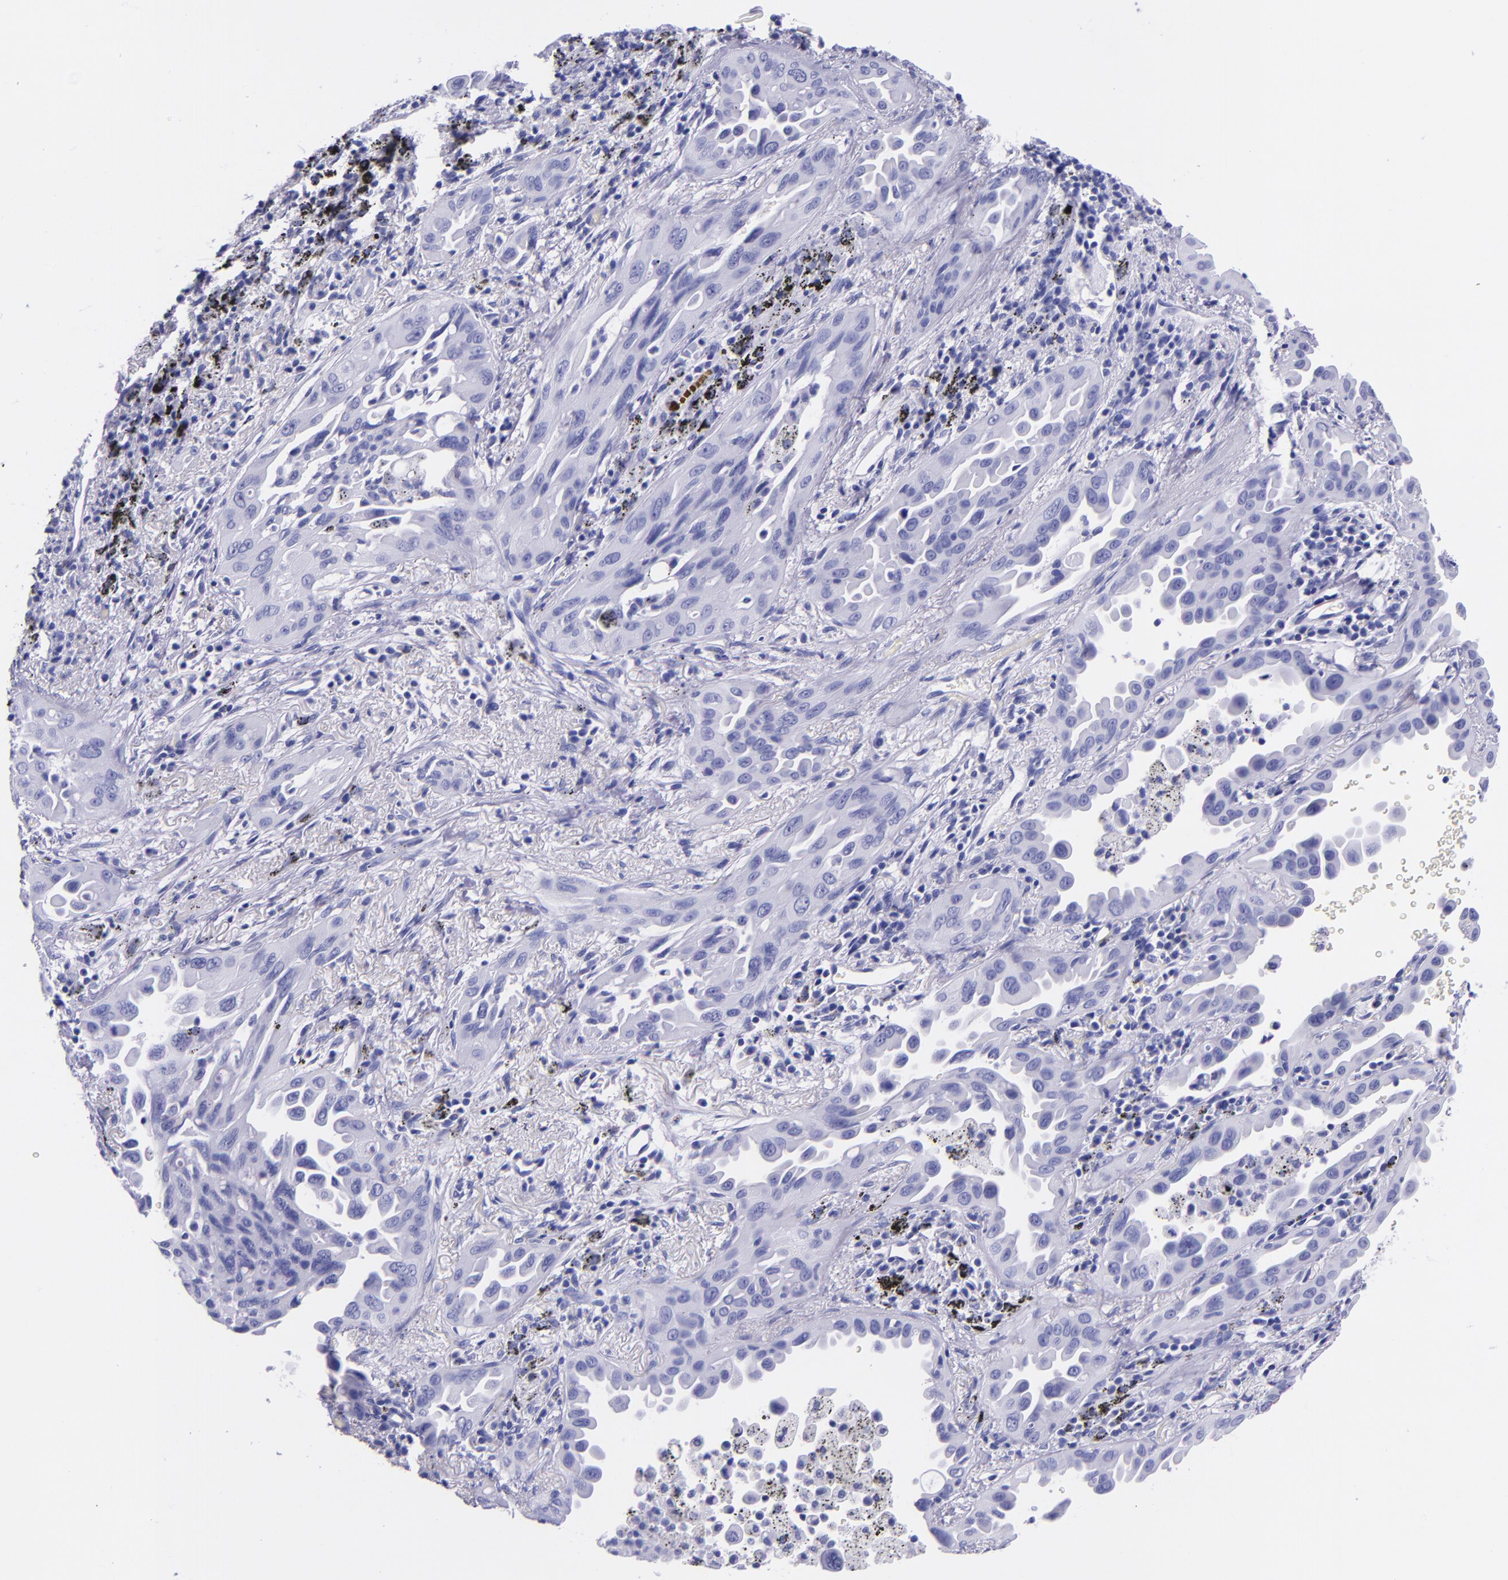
{"staining": {"intensity": "negative", "quantity": "none", "location": "none"}, "tissue": "lung cancer", "cell_type": "Tumor cells", "image_type": "cancer", "snomed": [{"axis": "morphology", "description": "Adenocarcinoma, NOS"}, {"axis": "topography", "description": "Lung"}], "caption": "This is an immunohistochemistry (IHC) histopathology image of human adenocarcinoma (lung). There is no expression in tumor cells.", "gene": "MBP", "patient": {"sex": "male", "age": 68}}